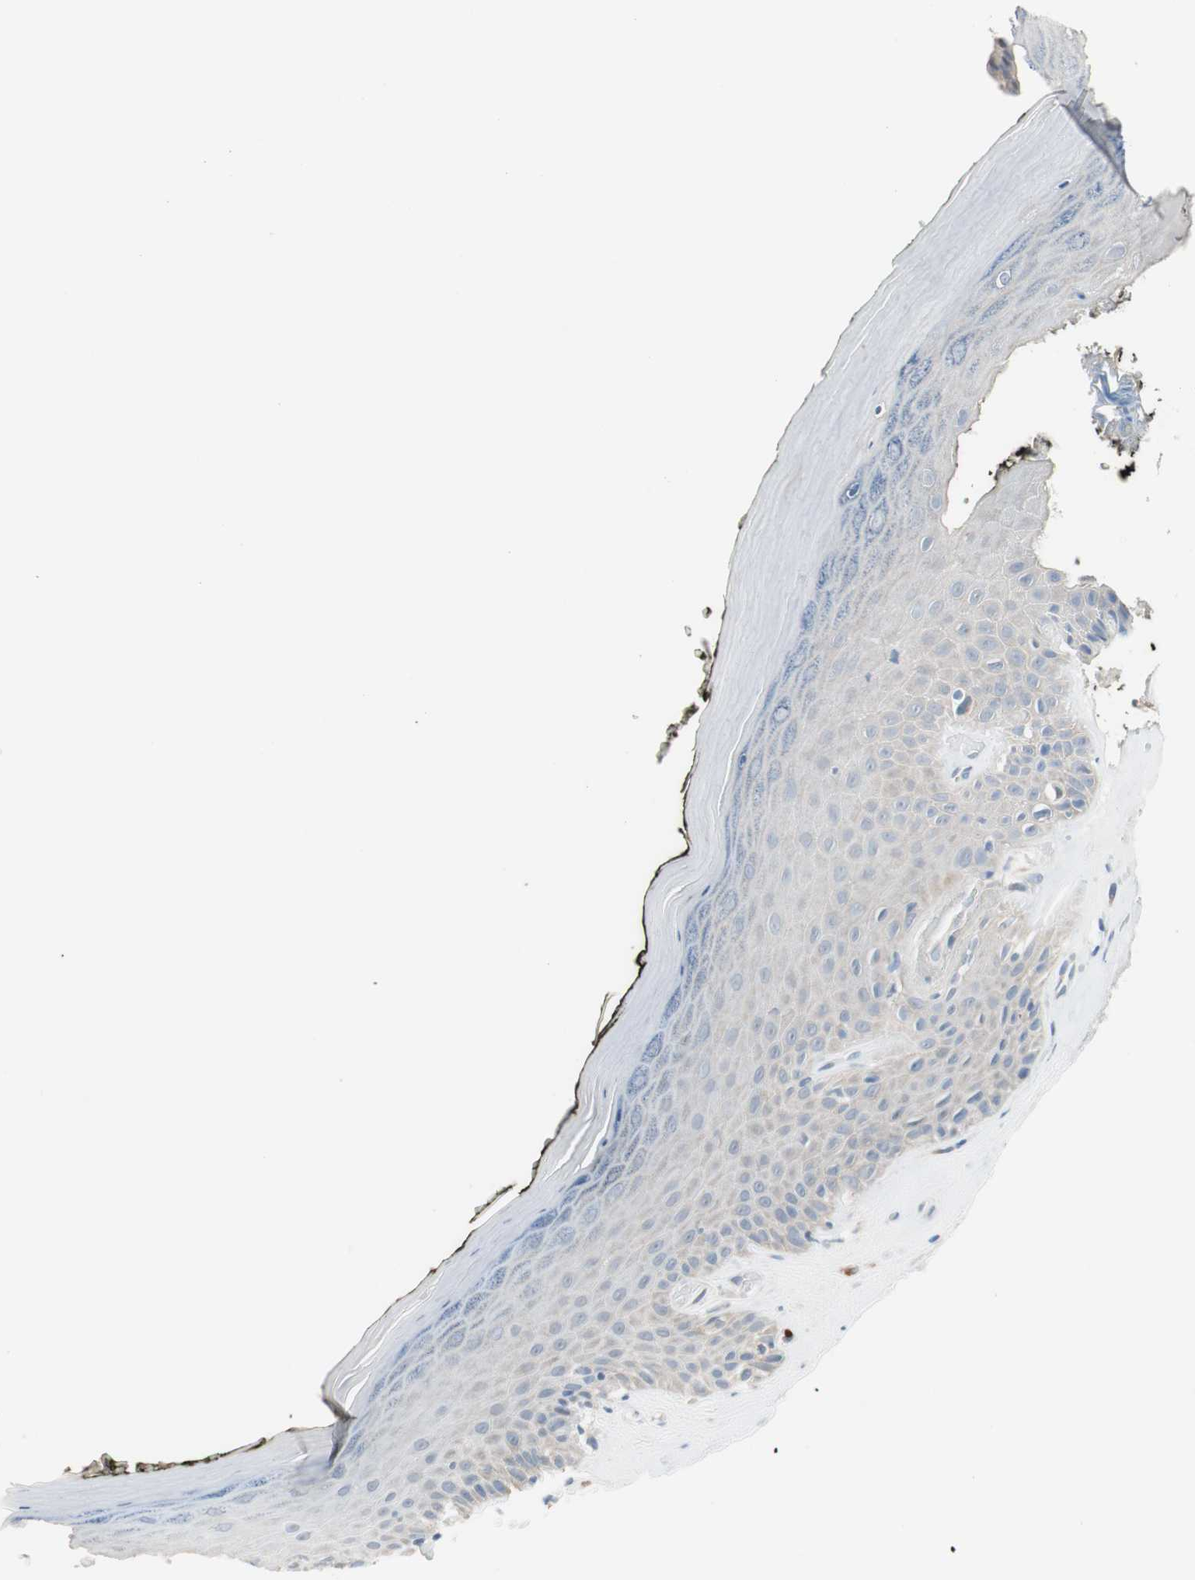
{"staining": {"intensity": "negative", "quantity": "none", "location": "none"}, "tissue": "skin", "cell_type": "Epidermal cells", "image_type": "normal", "snomed": [{"axis": "morphology", "description": "Normal tissue, NOS"}, {"axis": "morphology", "description": "Inflammation, NOS"}, {"axis": "topography", "description": "Vulva"}], "caption": "Immunohistochemistry photomicrograph of benign human skin stained for a protein (brown), which shows no positivity in epidermal cells.", "gene": "PDZK1", "patient": {"sex": "female", "age": 84}}